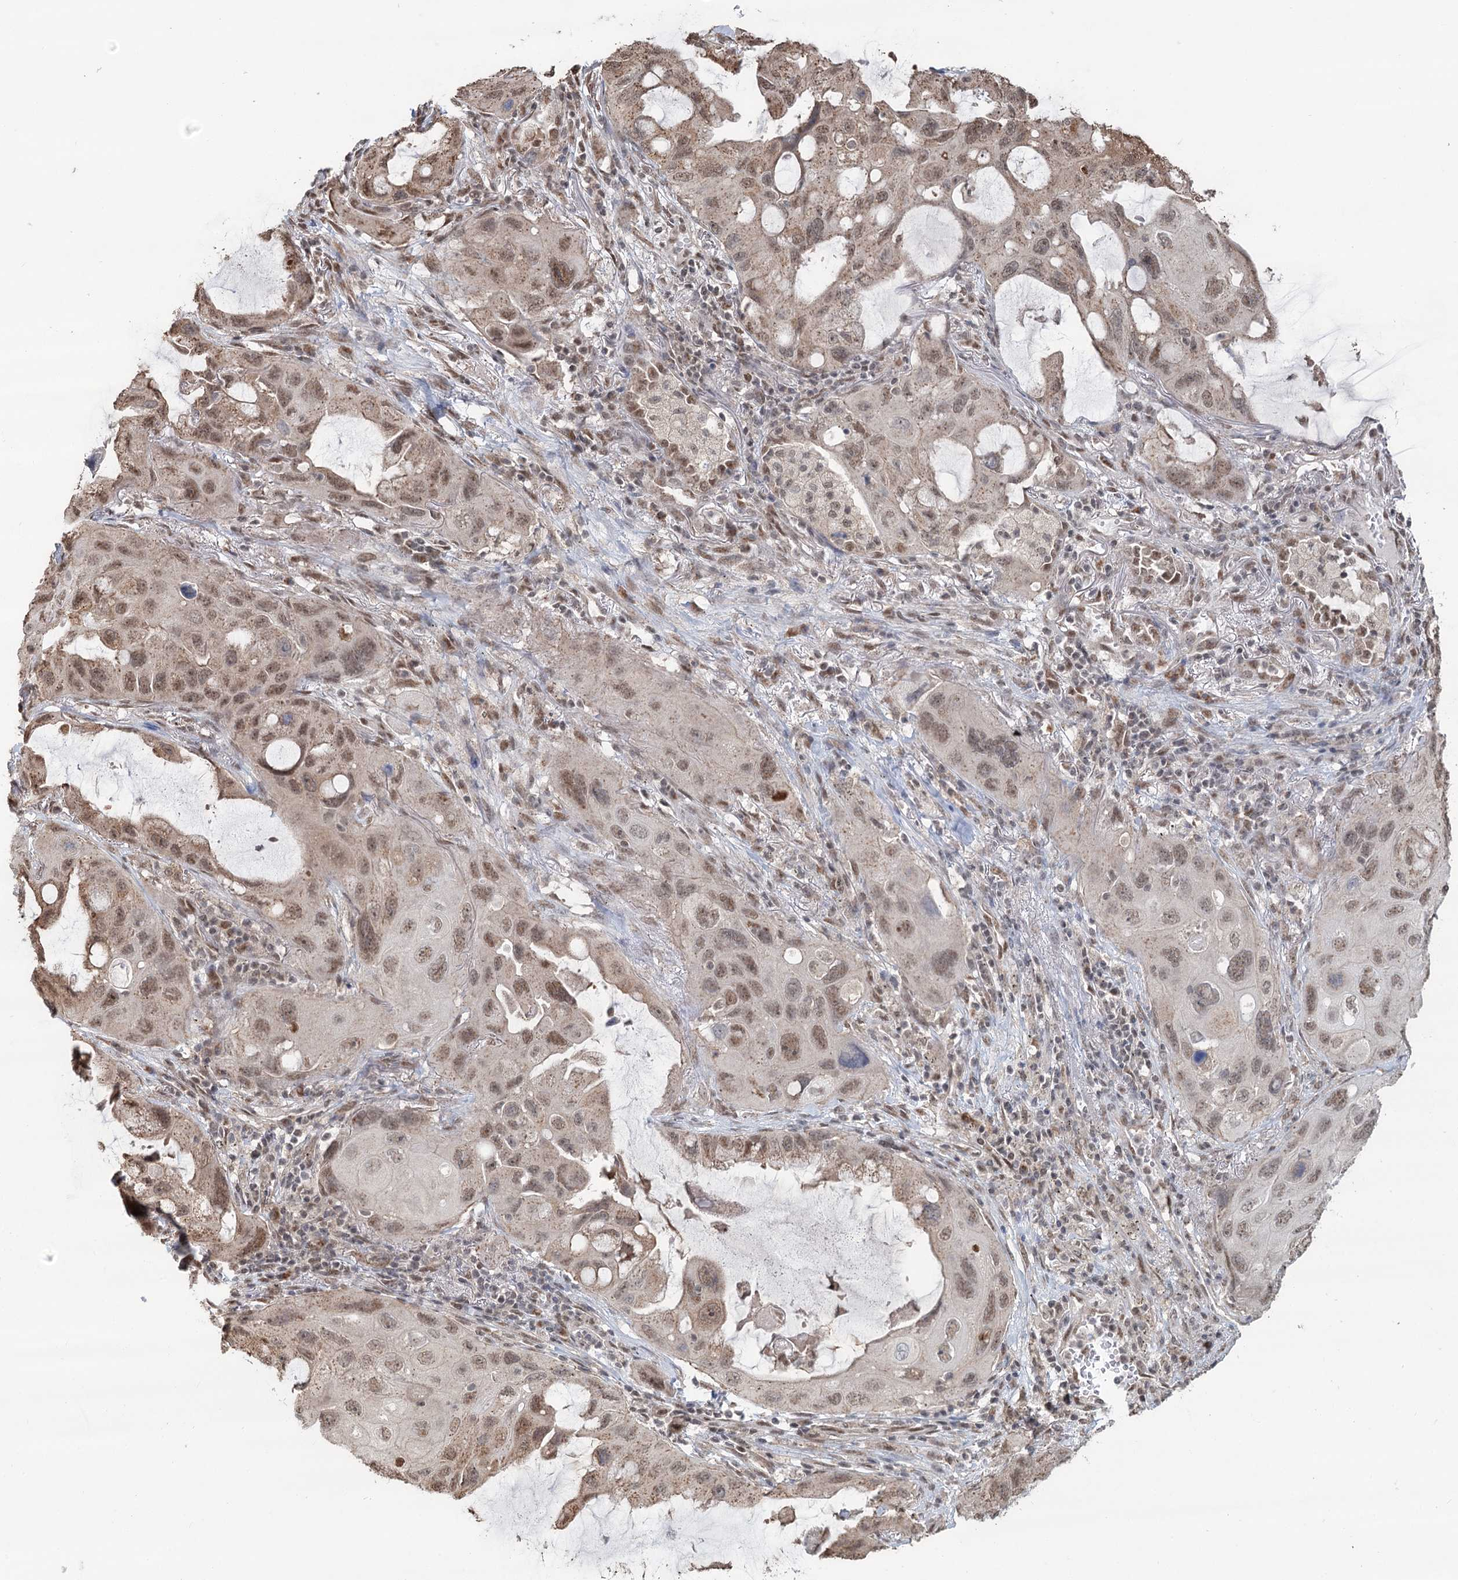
{"staining": {"intensity": "moderate", "quantity": ">75%", "location": "cytoplasmic/membranous,nuclear"}, "tissue": "lung cancer", "cell_type": "Tumor cells", "image_type": "cancer", "snomed": [{"axis": "morphology", "description": "Squamous cell carcinoma, NOS"}, {"axis": "topography", "description": "Lung"}], "caption": "Human lung cancer (squamous cell carcinoma) stained with a protein marker demonstrates moderate staining in tumor cells.", "gene": "GPALPP1", "patient": {"sex": "female", "age": 73}}